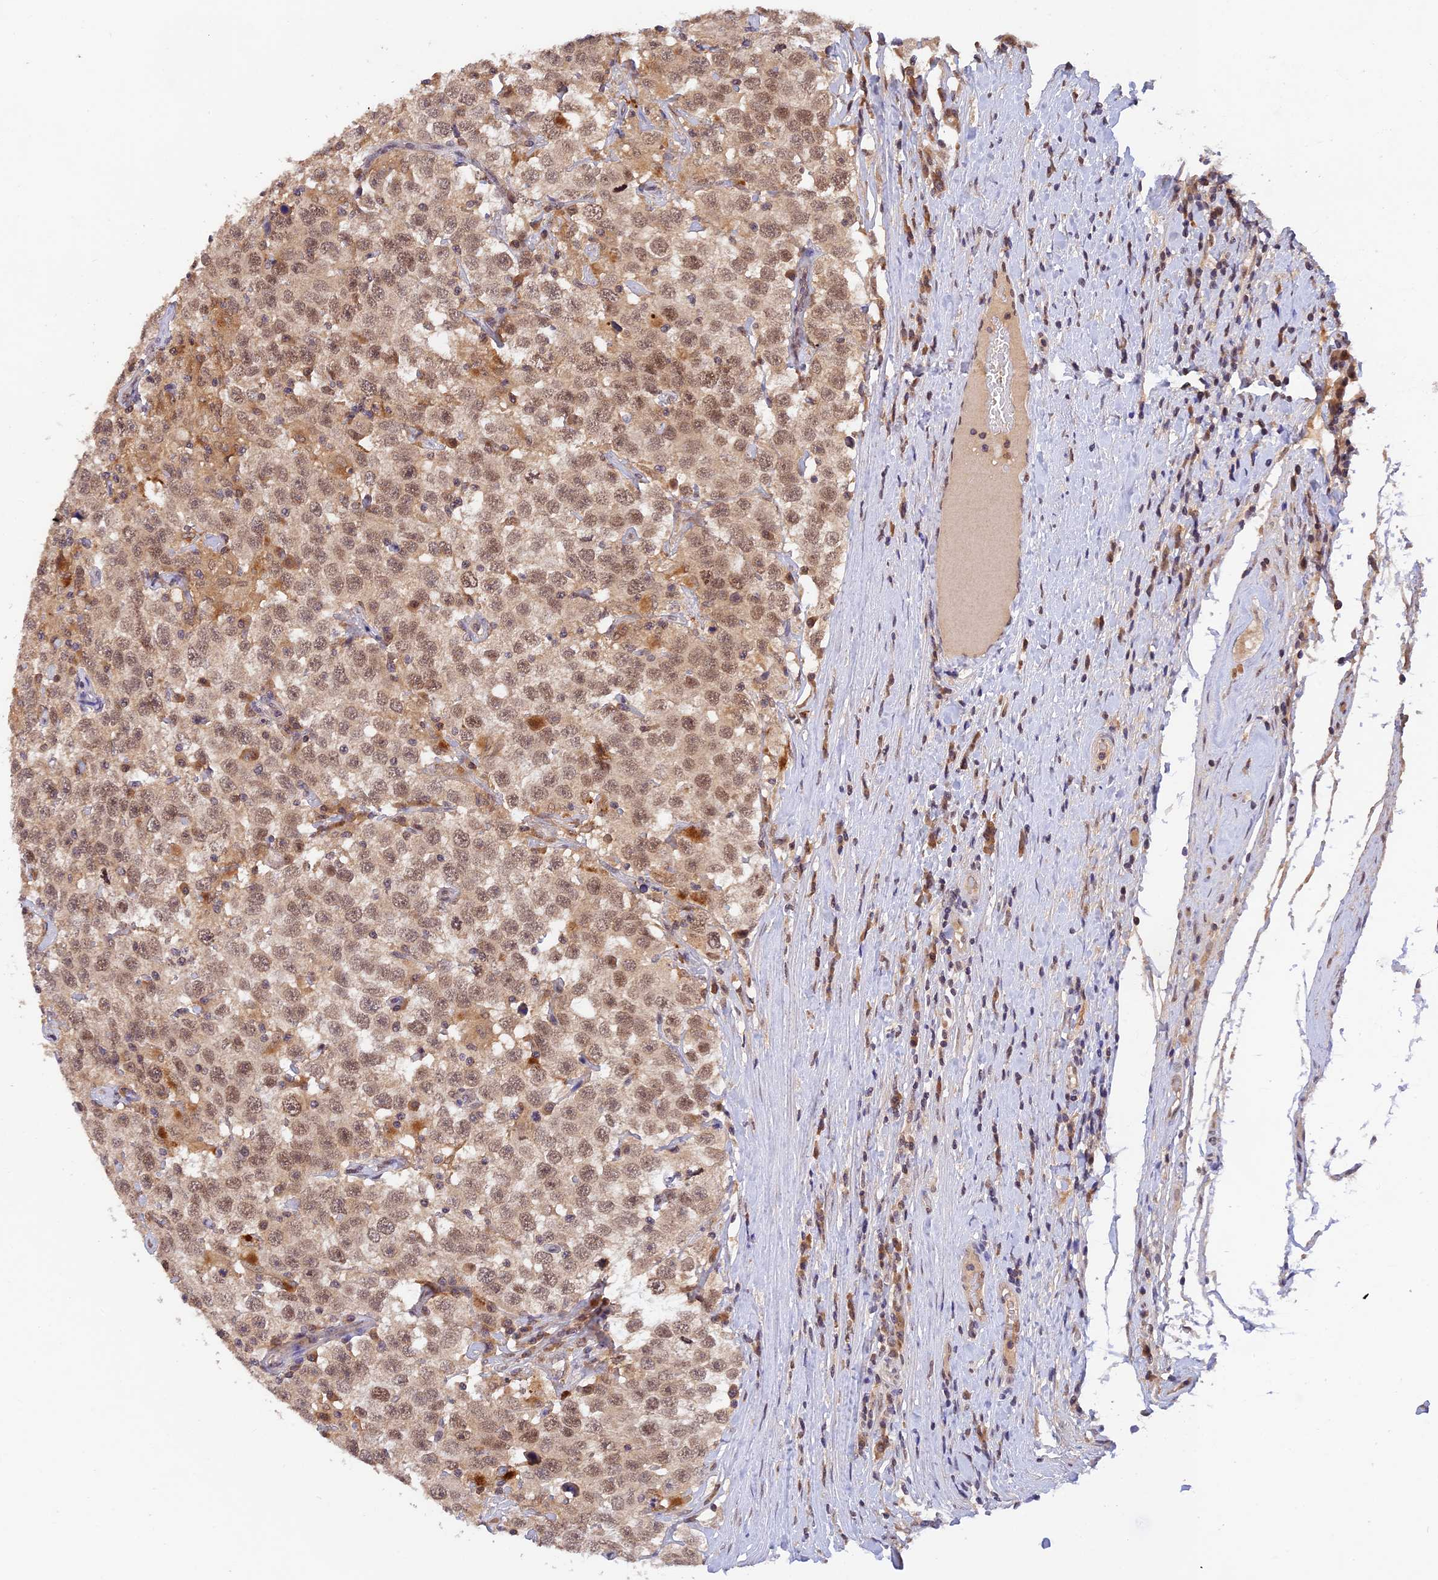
{"staining": {"intensity": "moderate", "quantity": ">75%", "location": "cytoplasmic/membranous,nuclear"}, "tissue": "testis cancer", "cell_type": "Tumor cells", "image_type": "cancer", "snomed": [{"axis": "morphology", "description": "Seminoma, NOS"}, {"axis": "topography", "description": "Testis"}], "caption": "High-power microscopy captured an IHC image of testis cancer, revealing moderate cytoplasmic/membranous and nuclear expression in about >75% of tumor cells.", "gene": "ZNF436", "patient": {"sex": "male", "age": 41}}